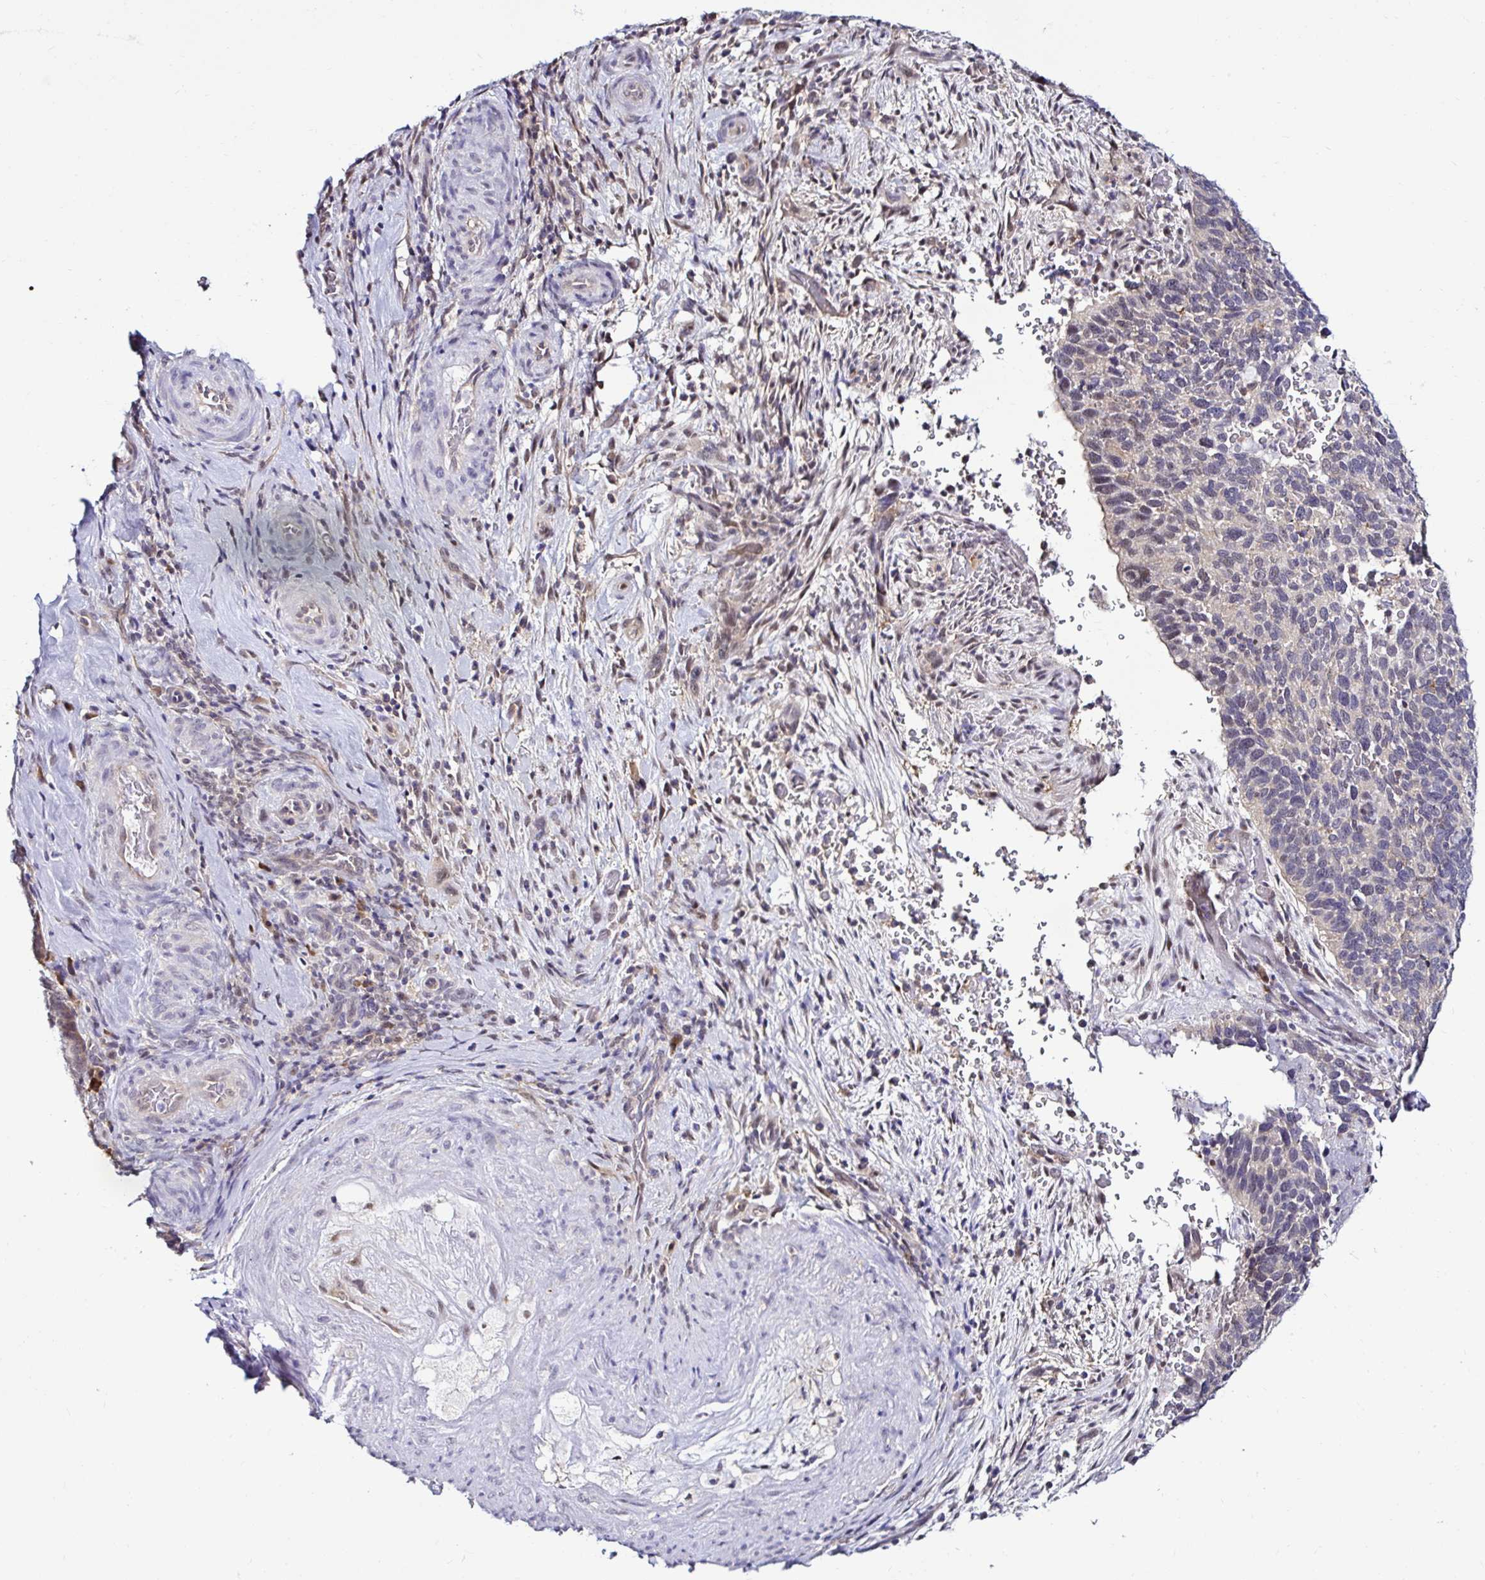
{"staining": {"intensity": "weak", "quantity": "<25%", "location": "nuclear"}, "tissue": "cervical cancer", "cell_type": "Tumor cells", "image_type": "cancer", "snomed": [{"axis": "morphology", "description": "Squamous cell carcinoma, NOS"}, {"axis": "topography", "description": "Cervix"}], "caption": "DAB immunohistochemical staining of human cervical cancer reveals no significant positivity in tumor cells.", "gene": "PSMD3", "patient": {"sex": "female", "age": 51}}